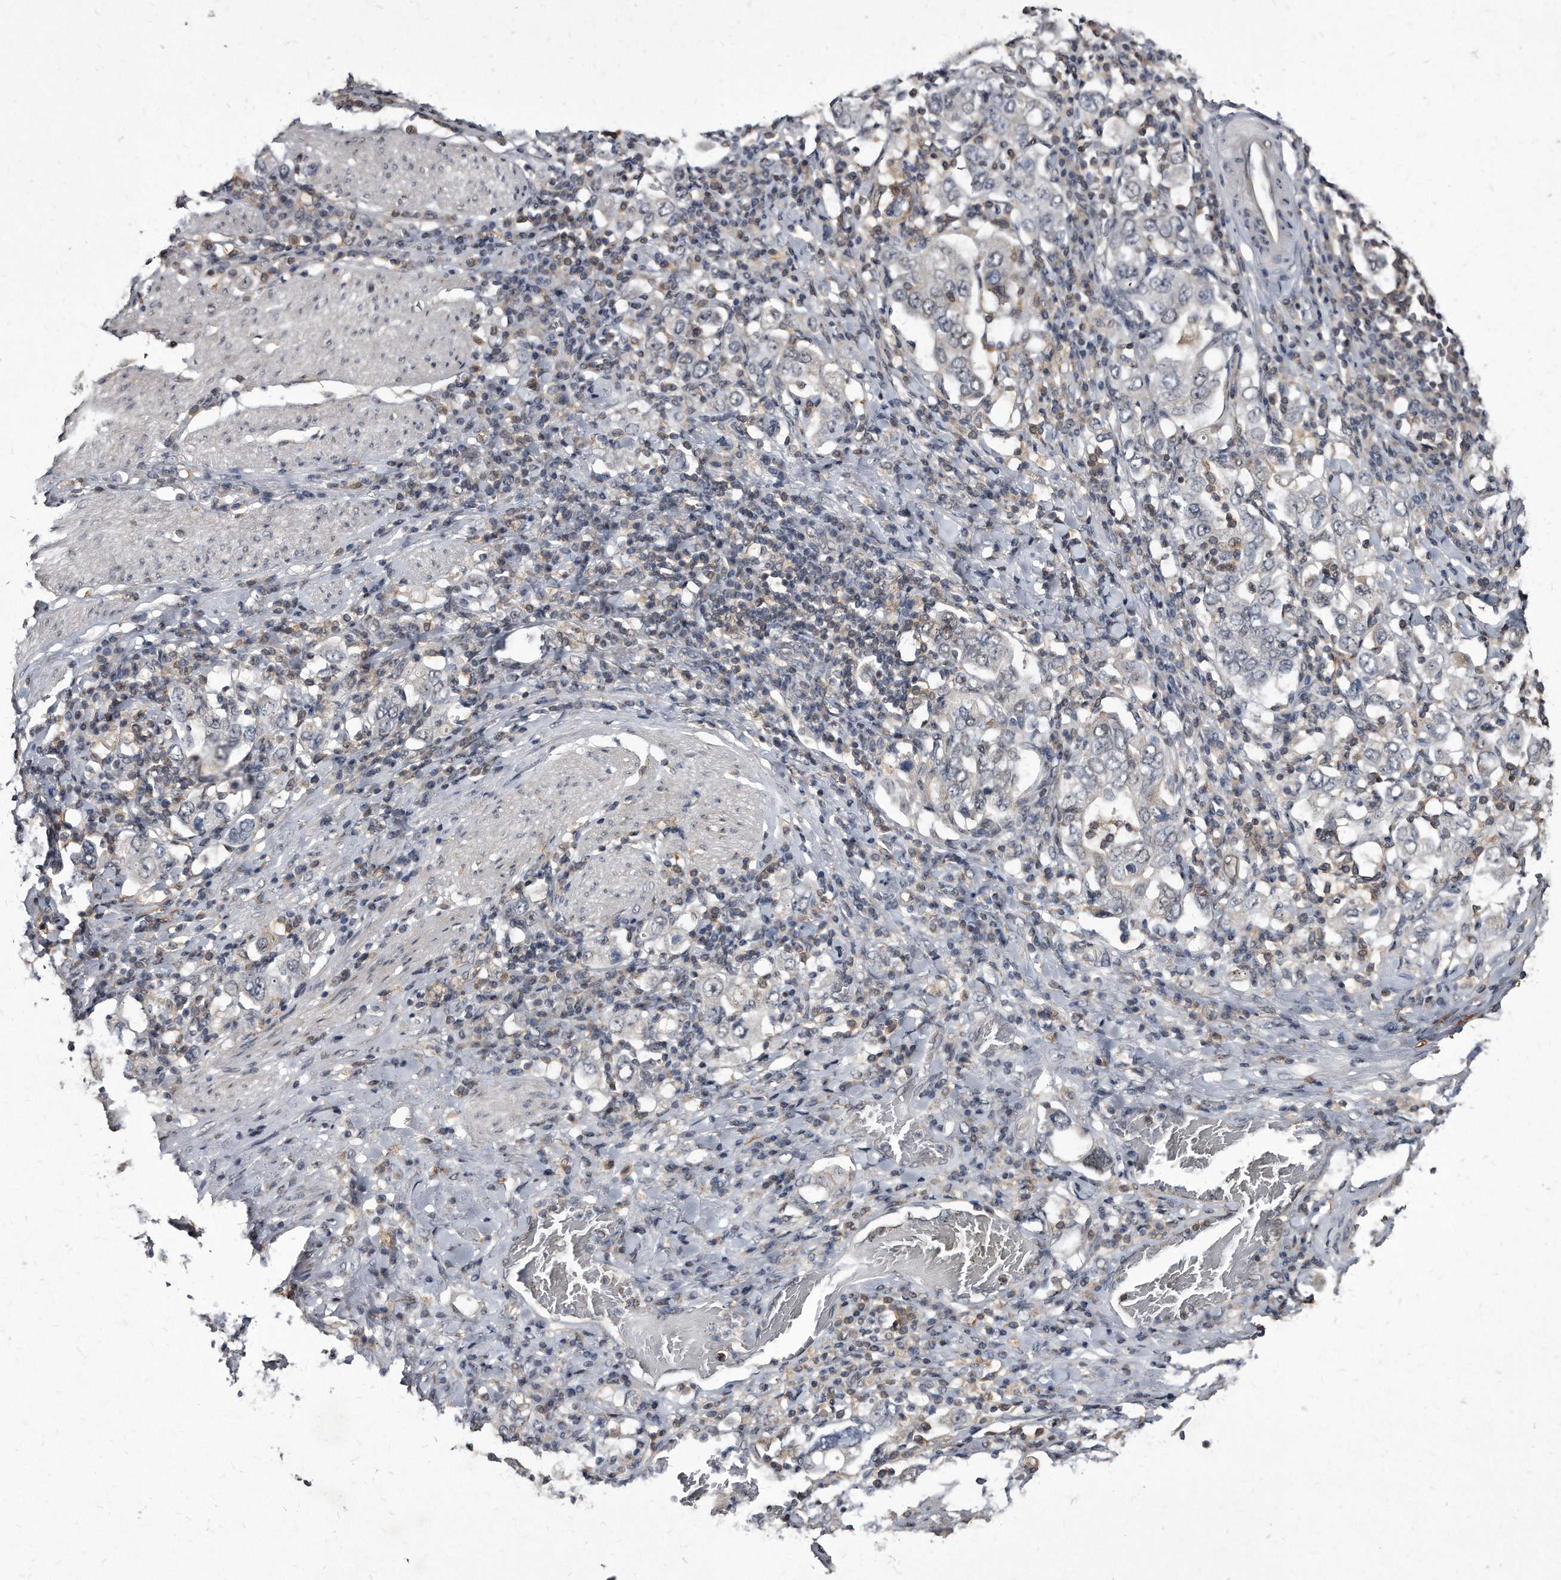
{"staining": {"intensity": "negative", "quantity": "none", "location": "none"}, "tissue": "stomach cancer", "cell_type": "Tumor cells", "image_type": "cancer", "snomed": [{"axis": "morphology", "description": "Adenocarcinoma, NOS"}, {"axis": "topography", "description": "Stomach, upper"}], "caption": "Adenocarcinoma (stomach) stained for a protein using immunohistochemistry shows no expression tumor cells.", "gene": "KLHDC3", "patient": {"sex": "male", "age": 62}}